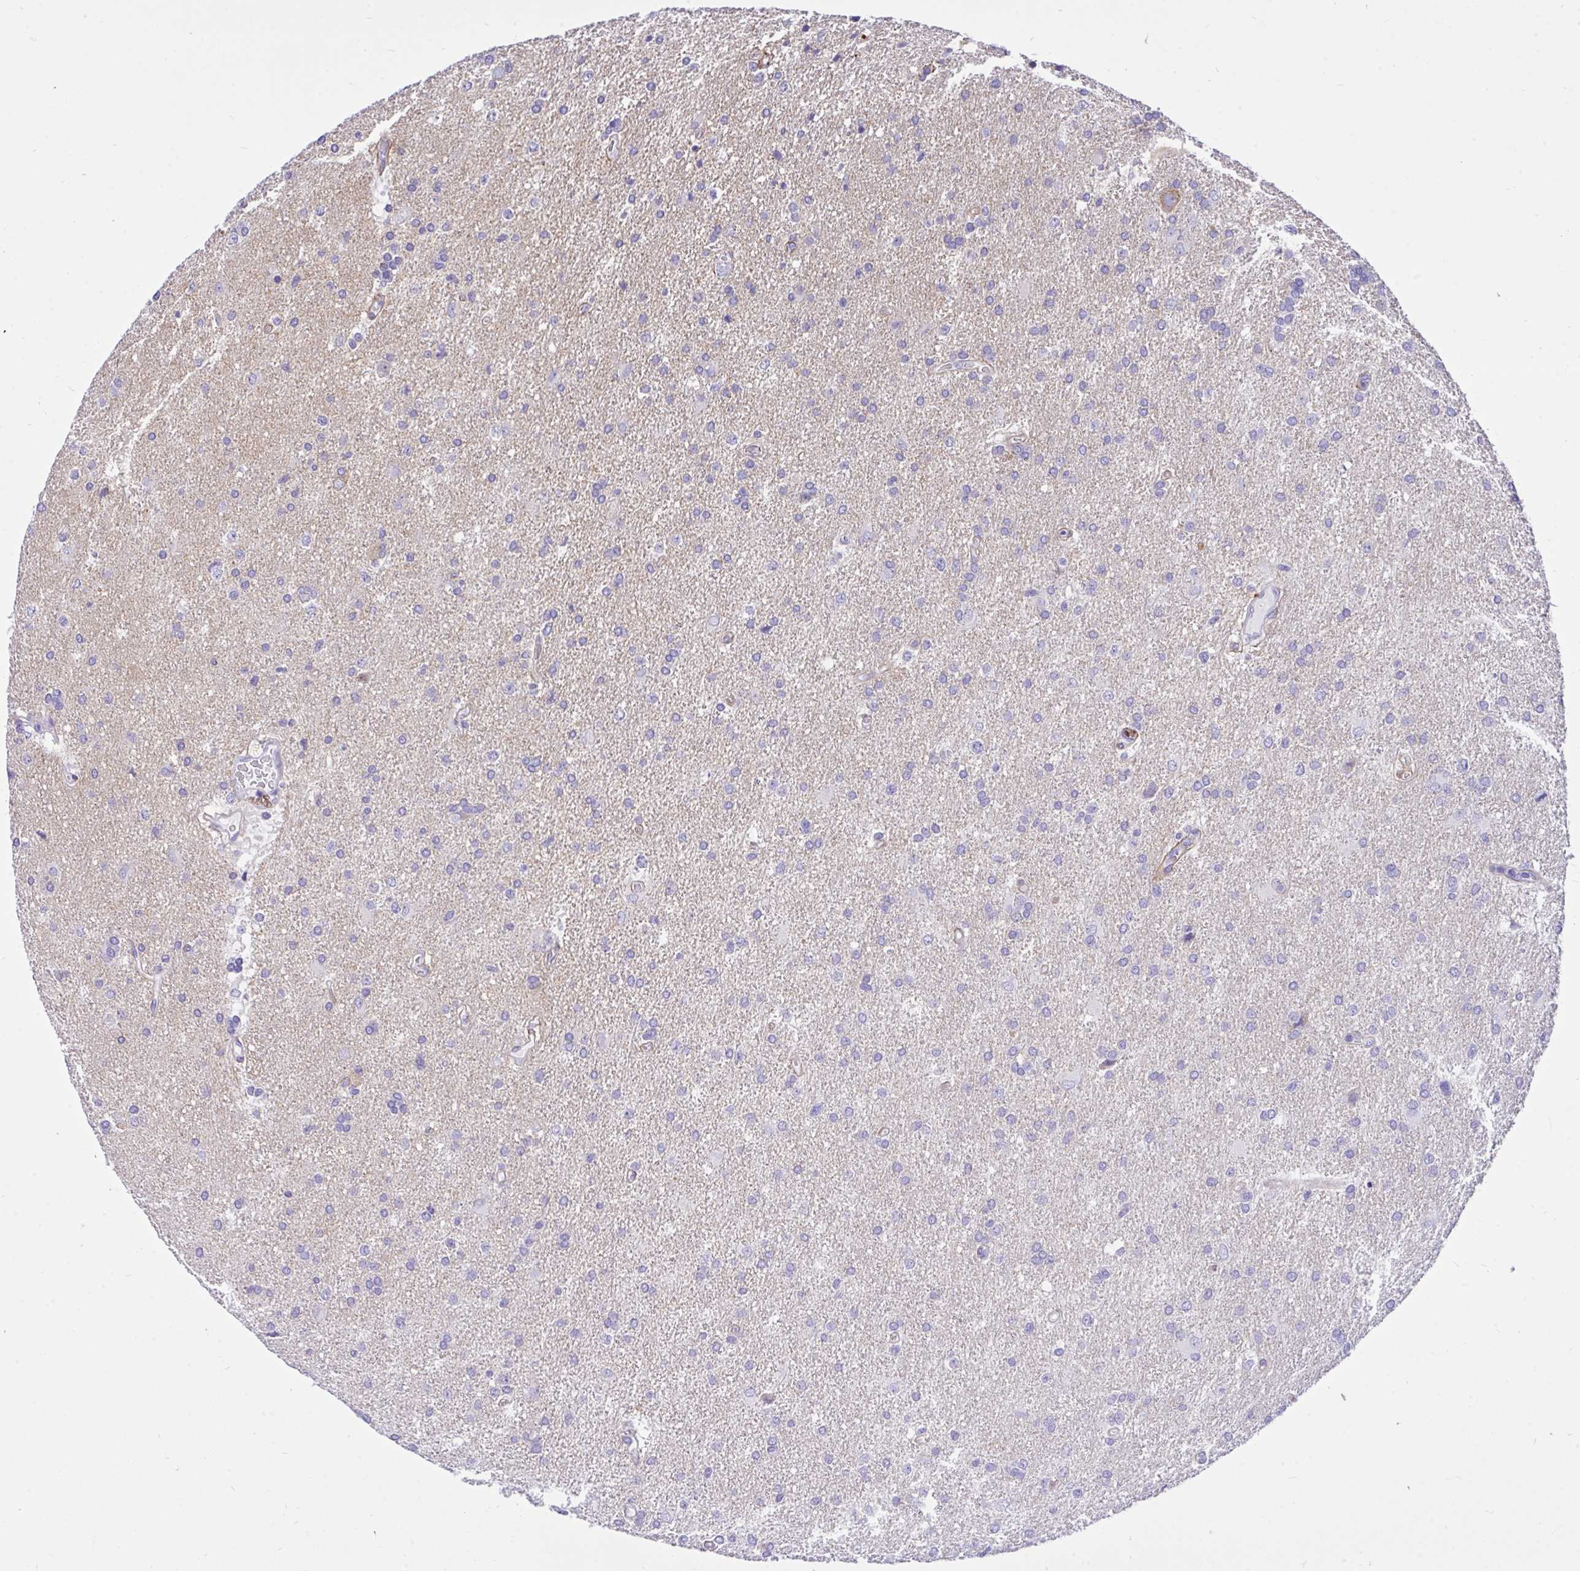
{"staining": {"intensity": "negative", "quantity": "none", "location": "none"}, "tissue": "glioma", "cell_type": "Tumor cells", "image_type": "cancer", "snomed": [{"axis": "morphology", "description": "Glioma, malignant, High grade"}, {"axis": "topography", "description": "Brain"}], "caption": "Tumor cells show no significant staining in glioma.", "gene": "TLN2", "patient": {"sex": "male", "age": 68}}